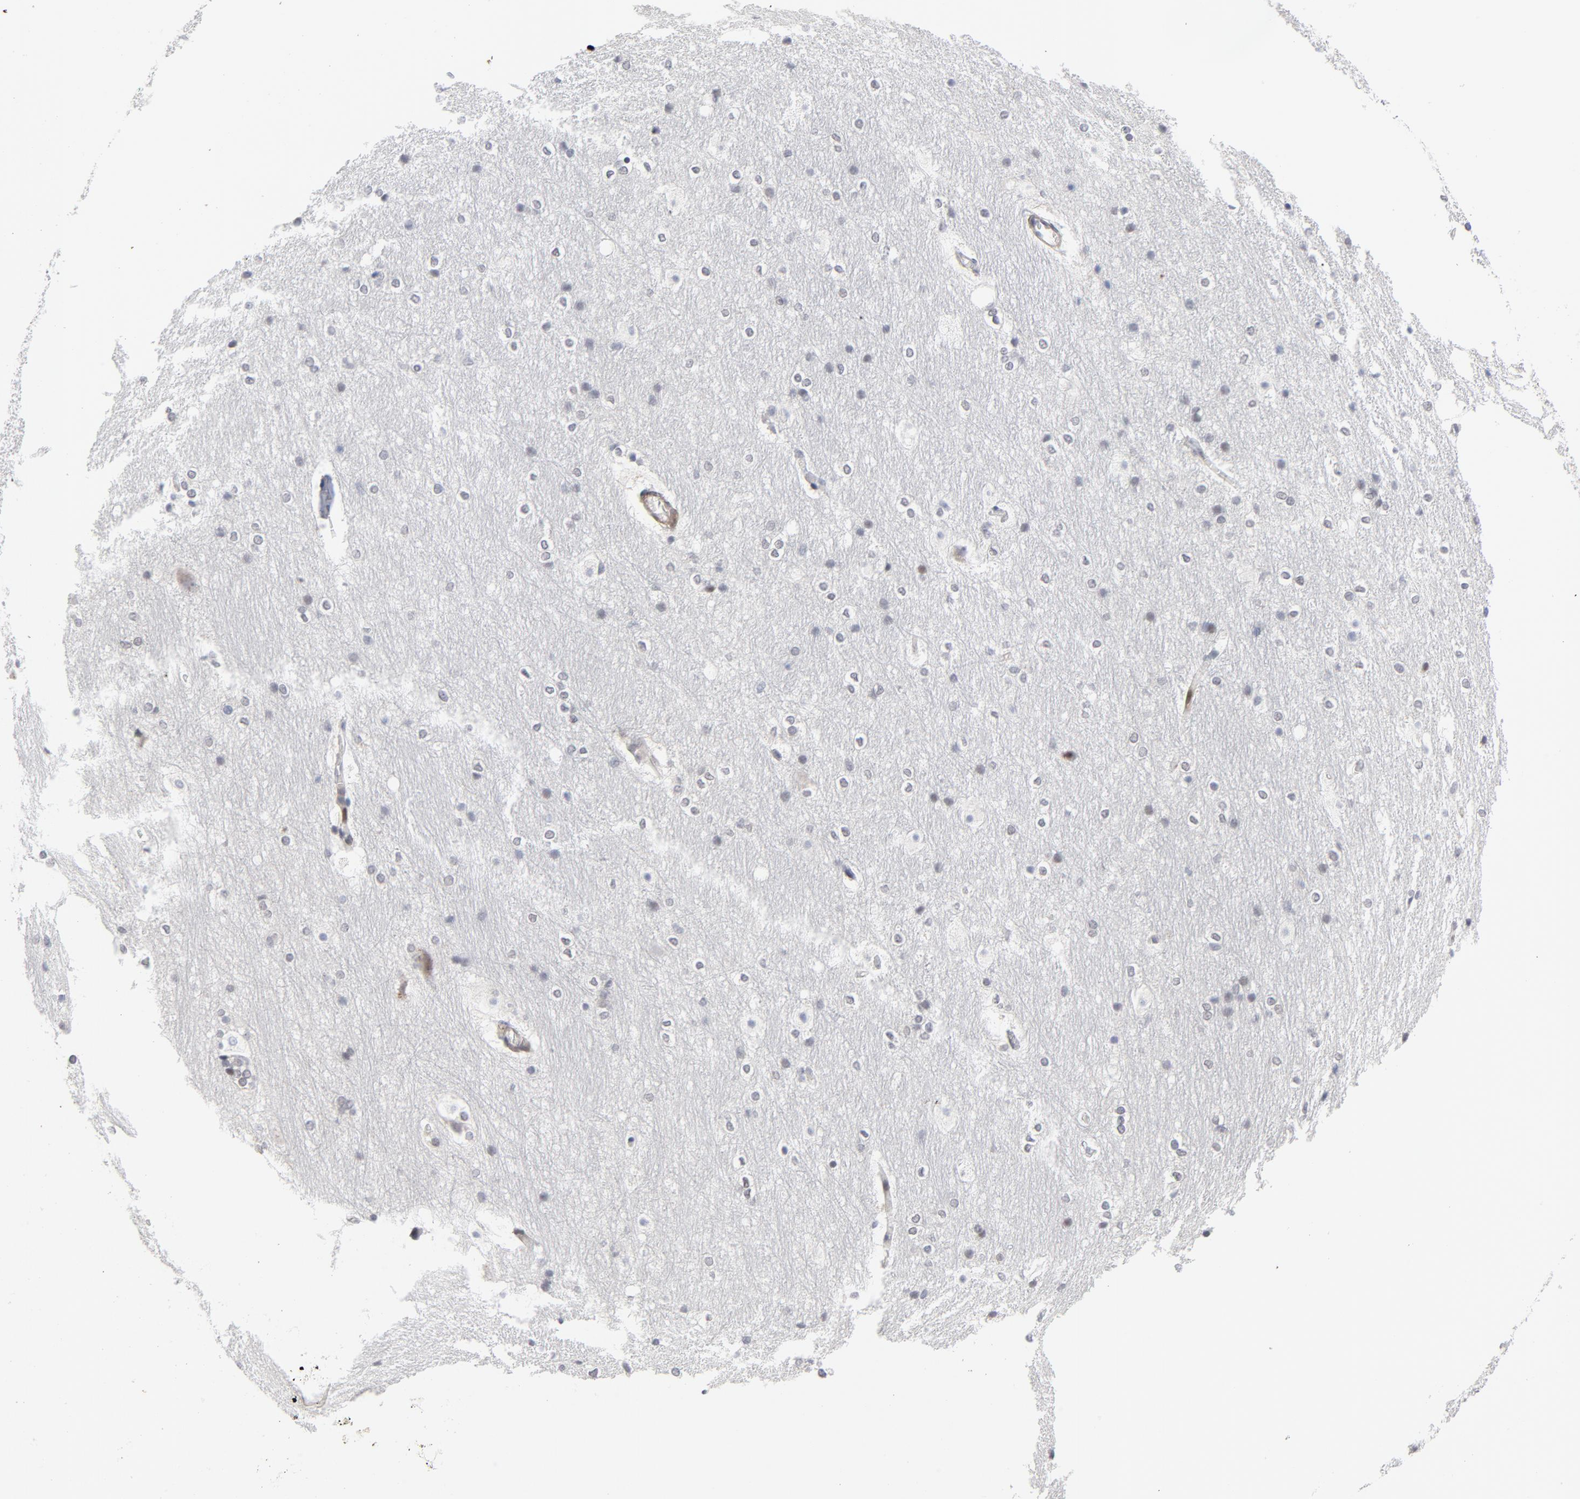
{"staining": {"intensity": "negative", "quantity": "none", "location": "none"}, "tissue": "hippocampus", "cell_type": "Glial cells", "image_type": "normal", "snomed": [{"axis": "morphology", "description": "Normal tissue, NOS"}, {"axis": "topography", "description": "Hippocampus"}], "caption": "The micrograph demonstrates no staining of glial cells in normal hippocampus.", "gene": "NFIC", "patient": {"sex": "female", "age": 19}}